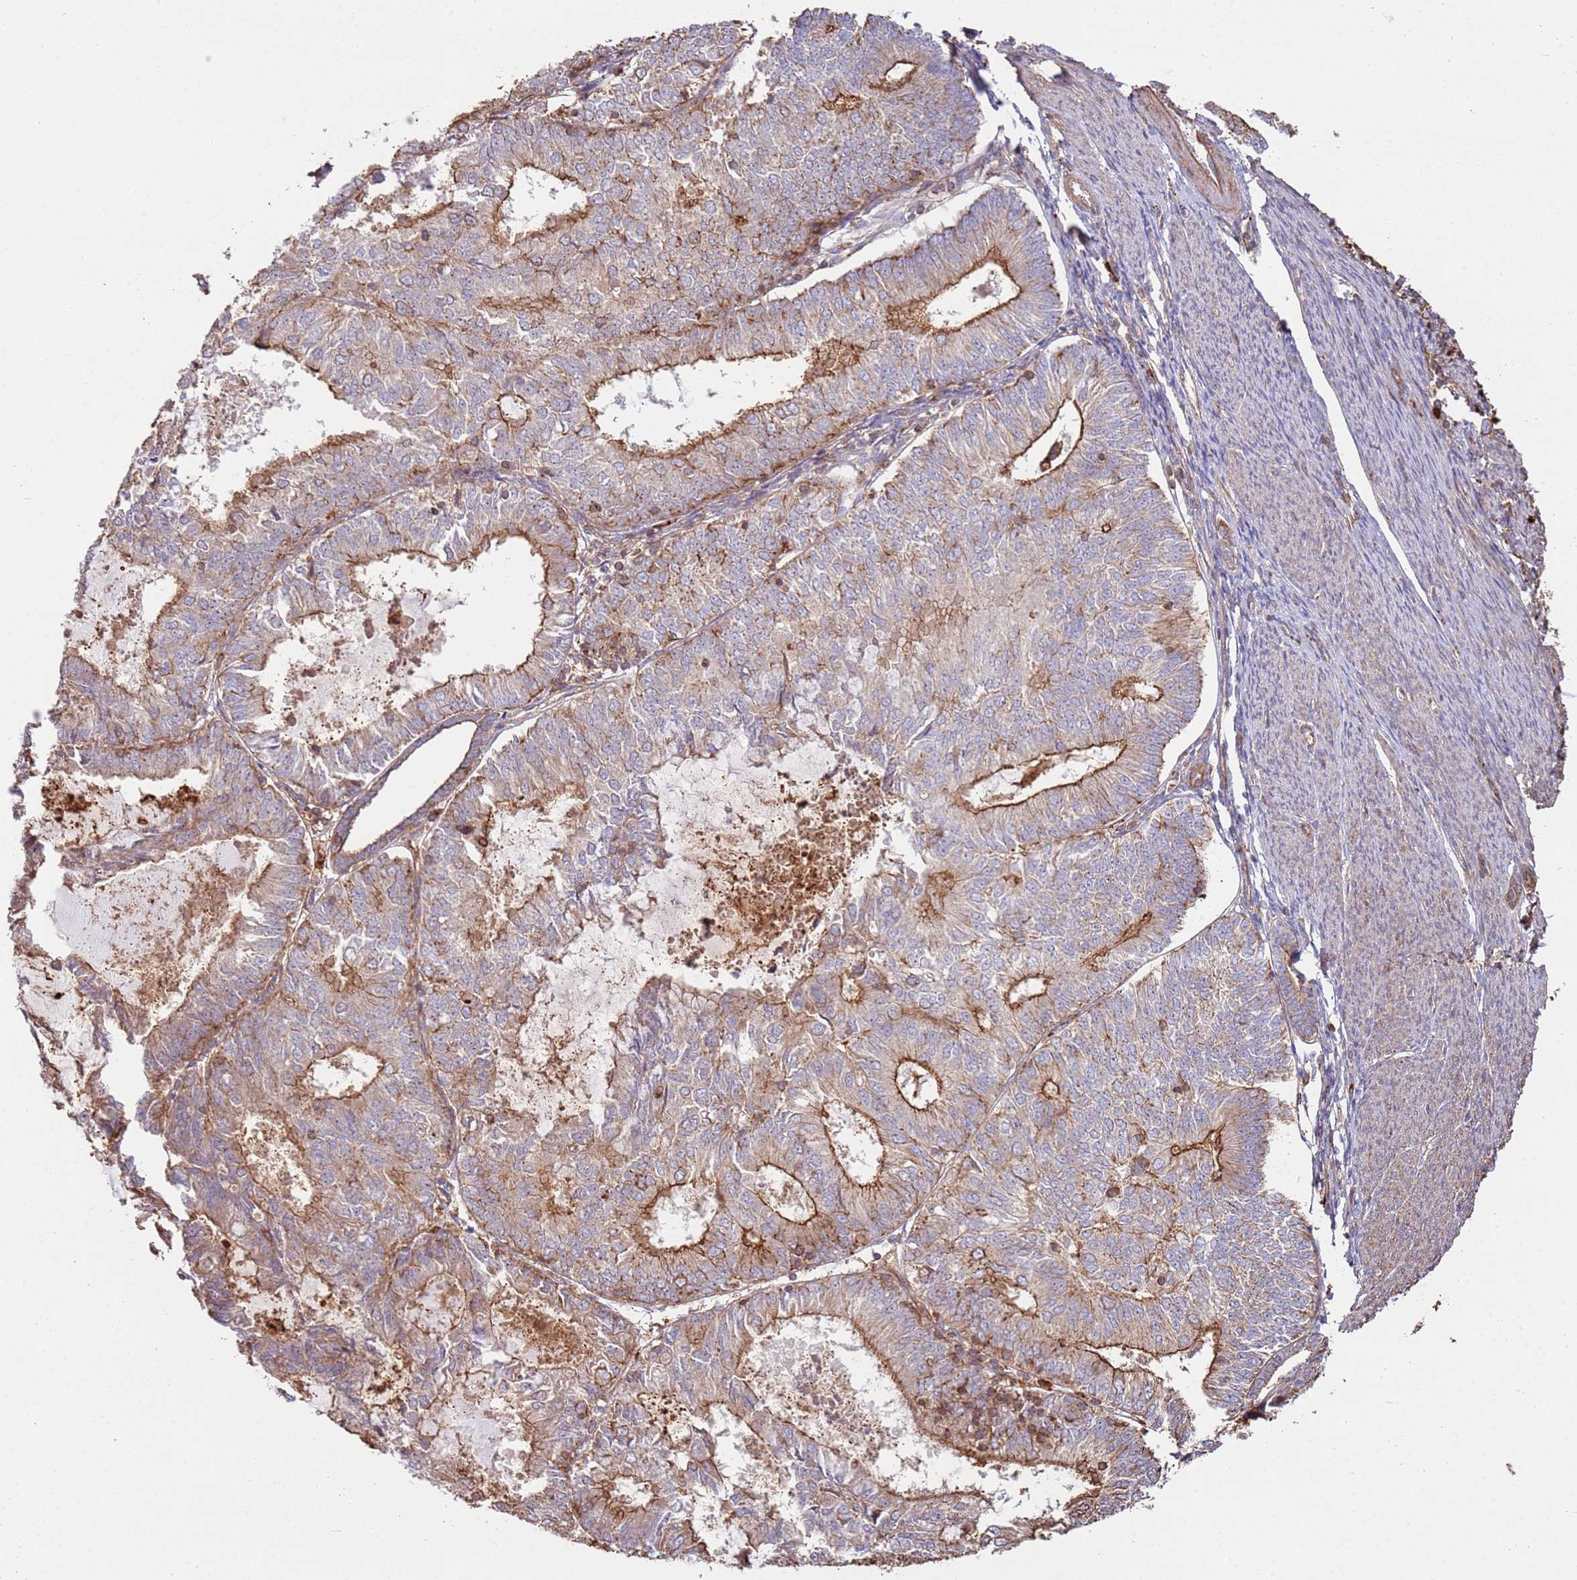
{"staining": {"intensity": "moderate", "quantity": "25%-75%", "location": "cytoplasmic/membranous"}, "tissue": "endometrial cancer", "cell_type": "Tumor cells", "image_type": "cancer", "snomed": [{"axis": "morphology", "description": "Adenocarcinoma, NOS"}, {"axis": "topography", "description": "Endometrium"}], "caption": "Human adenocarcinoma (endometrial) stained with a brown dye reveals moderate cytoplasmic/membranous positive expression in approximately 25%-75% of tumor cells.", "gene": "NDUFAF4", "patient": {"sex": "female", "age": 57}}